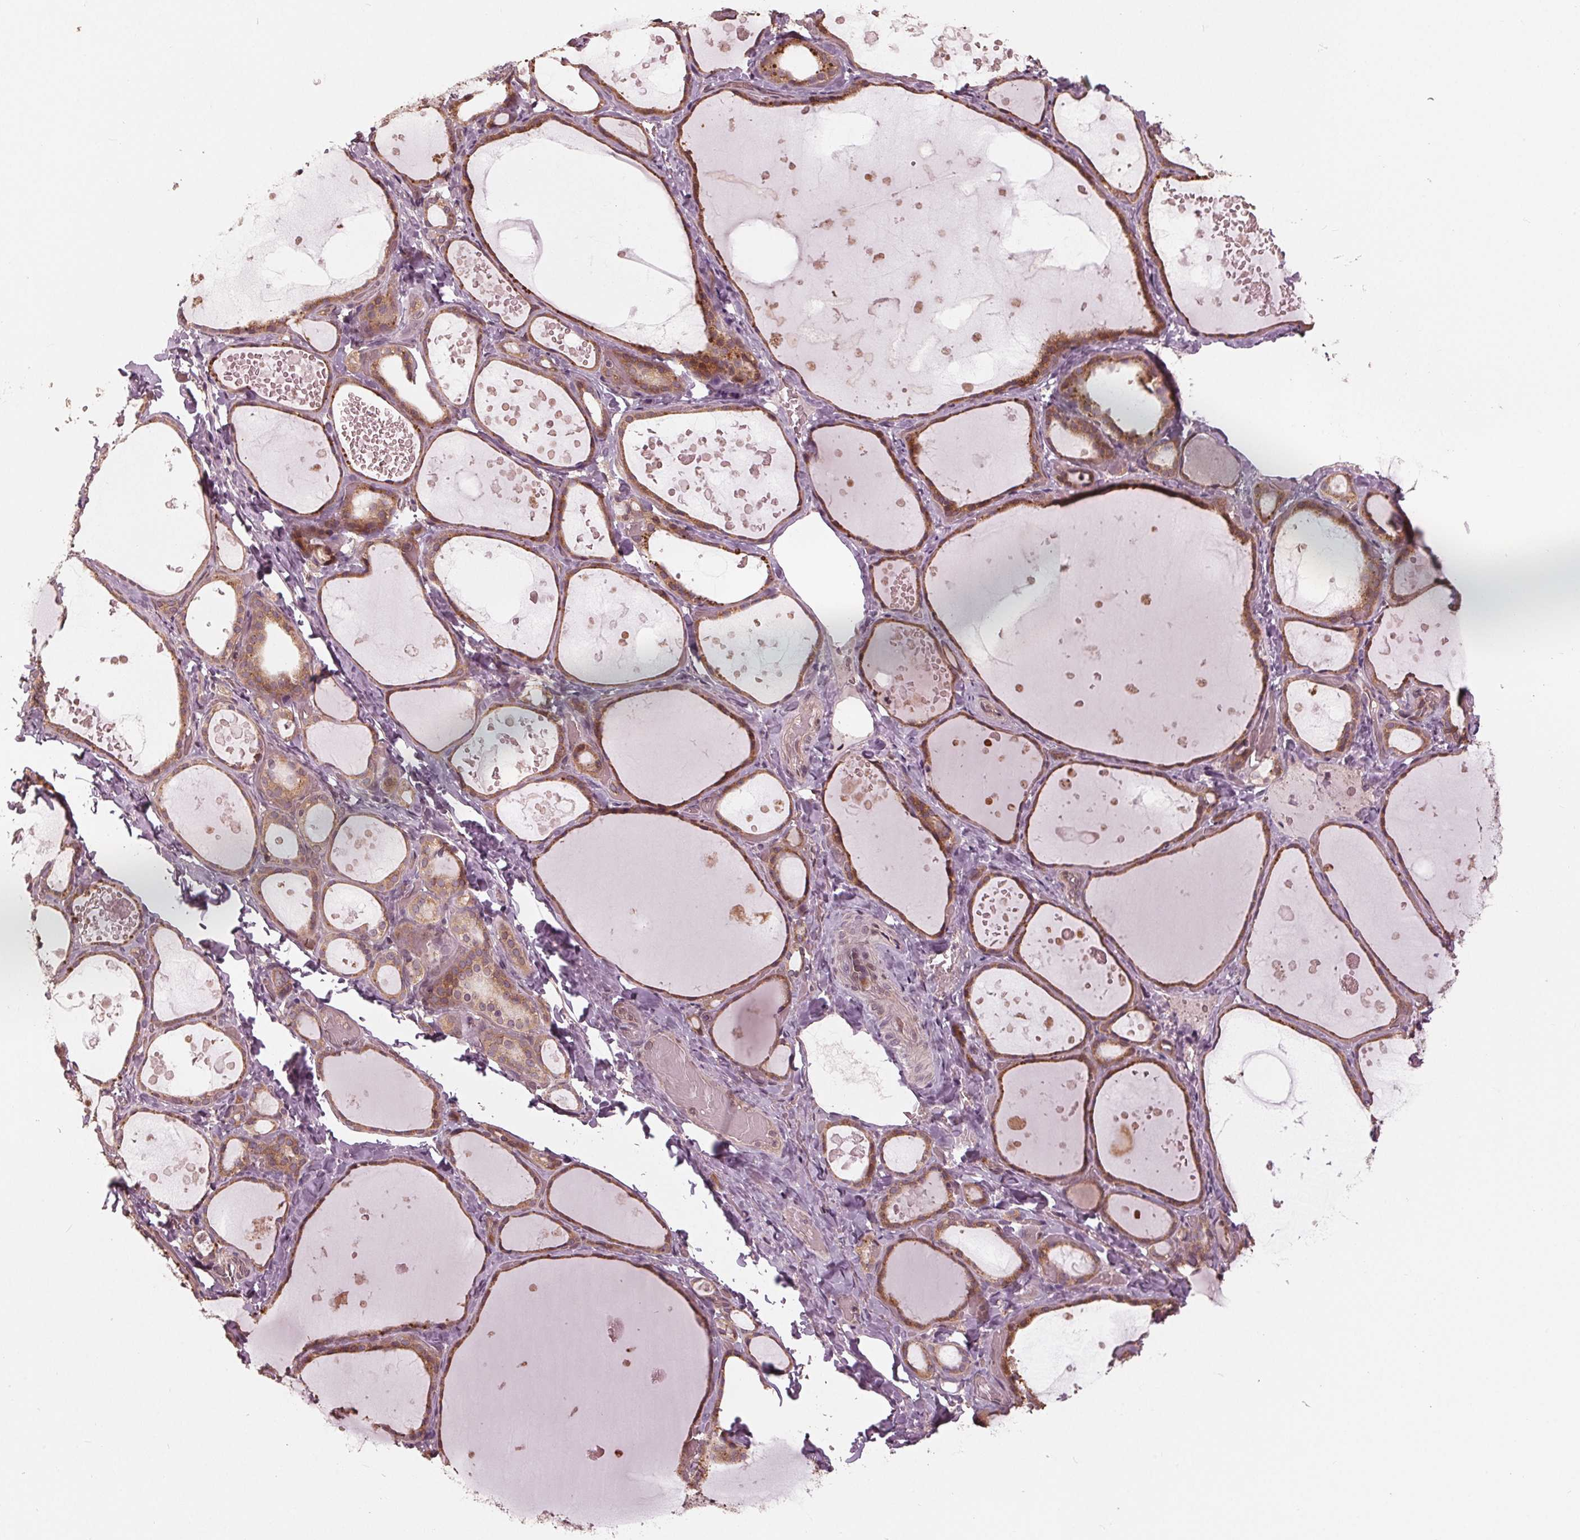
{"staining": {"intensity": "moderate", "quantity": ">75%", "location": "cytoplasmic/membranous,nuclear"}, "tissue": "thyroid gland", "cell_type": "Glandular cells", "image_type": "normal", "snomed": [{"axis": "morphology", "description": "Normal tissue, NOS"}, {"axis": "topography", "description": "Thyroid gland"}], "caption": "Protein expression by immunohistochemistry (IHC) reveals moderate cytoplasmic/membranous,nuclear expression in about >75% of glandular cells in unremarkable thyroid gland. Immunohistochemistry (ihc) stains the protein in brown and the nuclei are stained blue.", "gene": "ZNF471", "patient": {"sex": "female", "age": 56}}